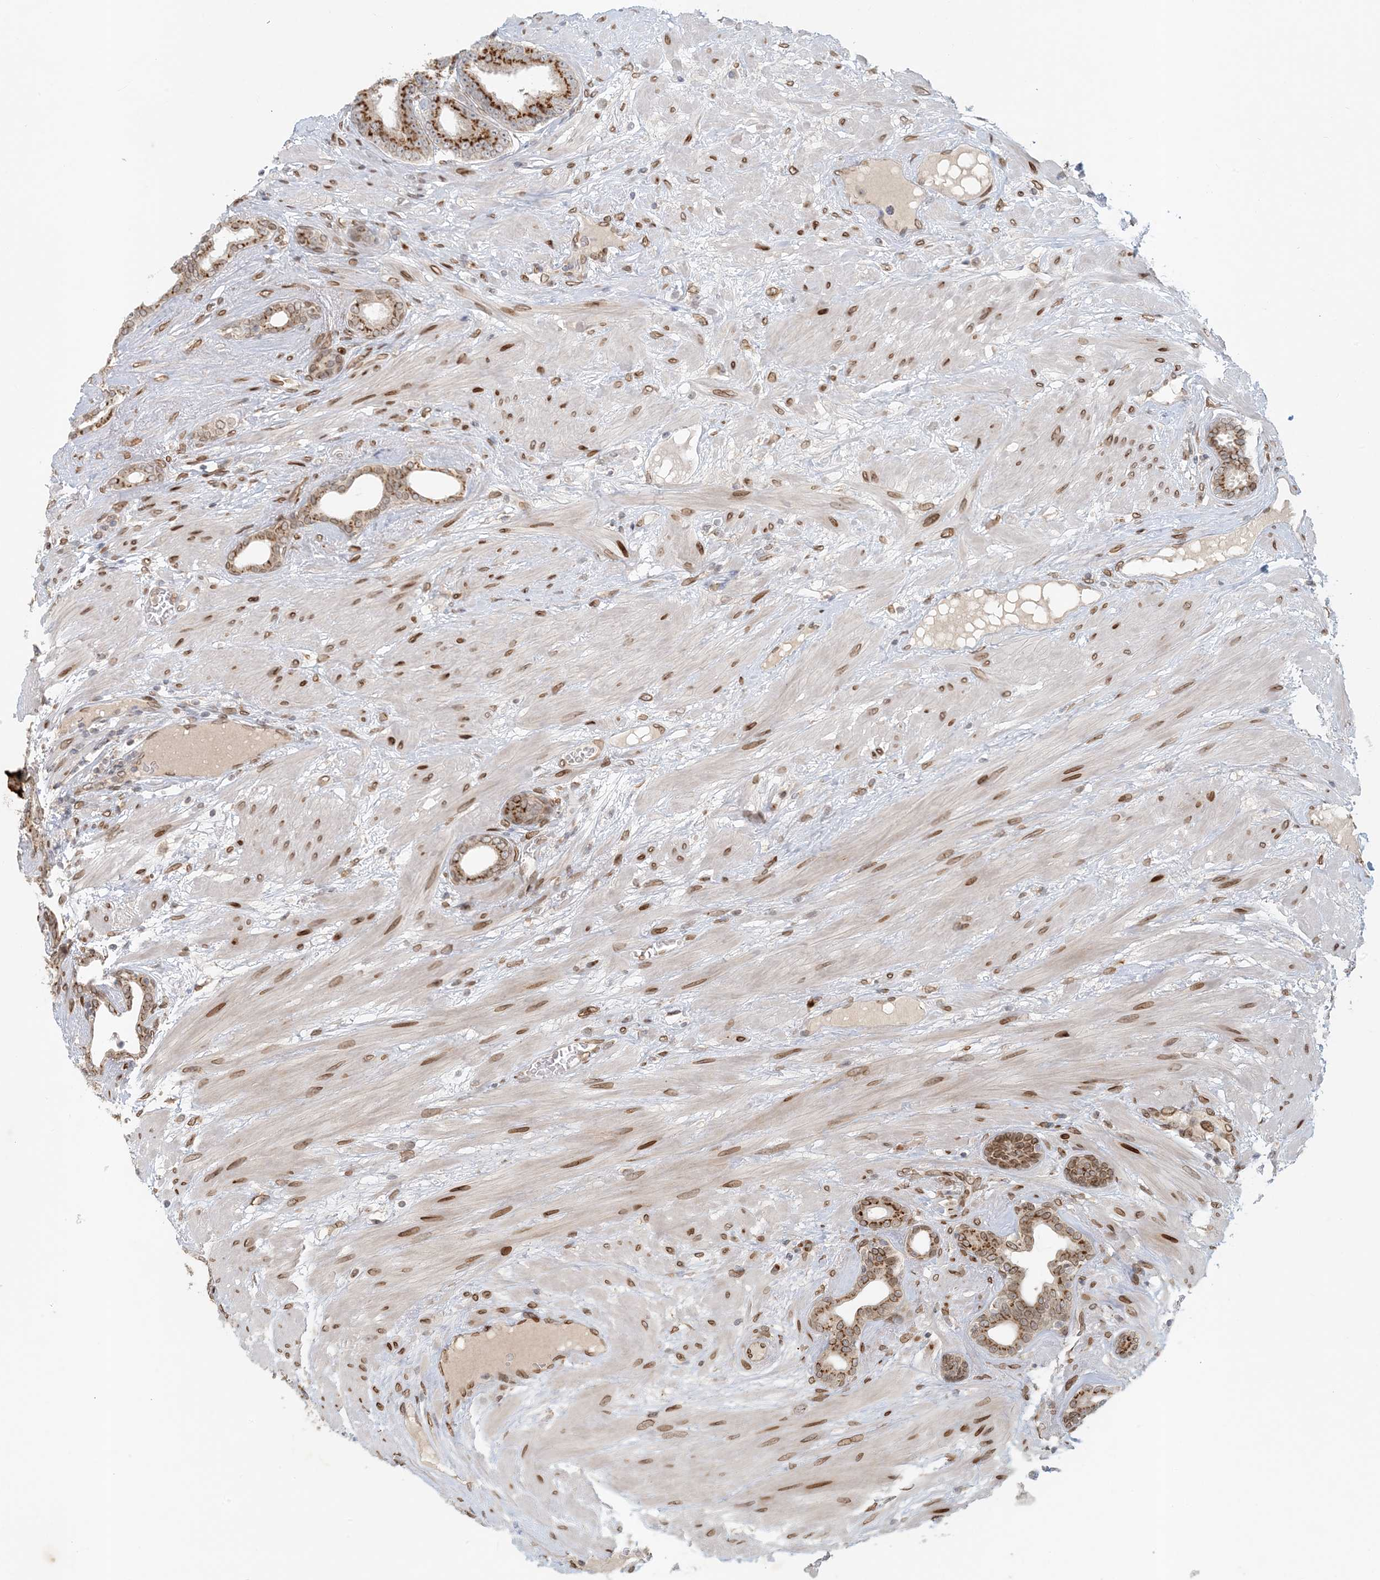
{"staining": {"intensity": "strong", "quantity": ">75%", "location": "cytoplasmic/membranous"}, "tissue": "prostate cancer", "cell_type": "Tumor cells", "image_type": "cancer", "snomed": [{"axis": "morphology", "description": "Adenocarcinoma, Low grade"}, {"axis": "topography", "description": "Prostate"}], "caption": "Strong cytoplasmic/membranous positivity is identified in about >75% of tumor cells in prostate cancer (low-grade adenocarcinoma).", "gene": "SLC35A2", "patient": {"sex": "male", "age": 60}}